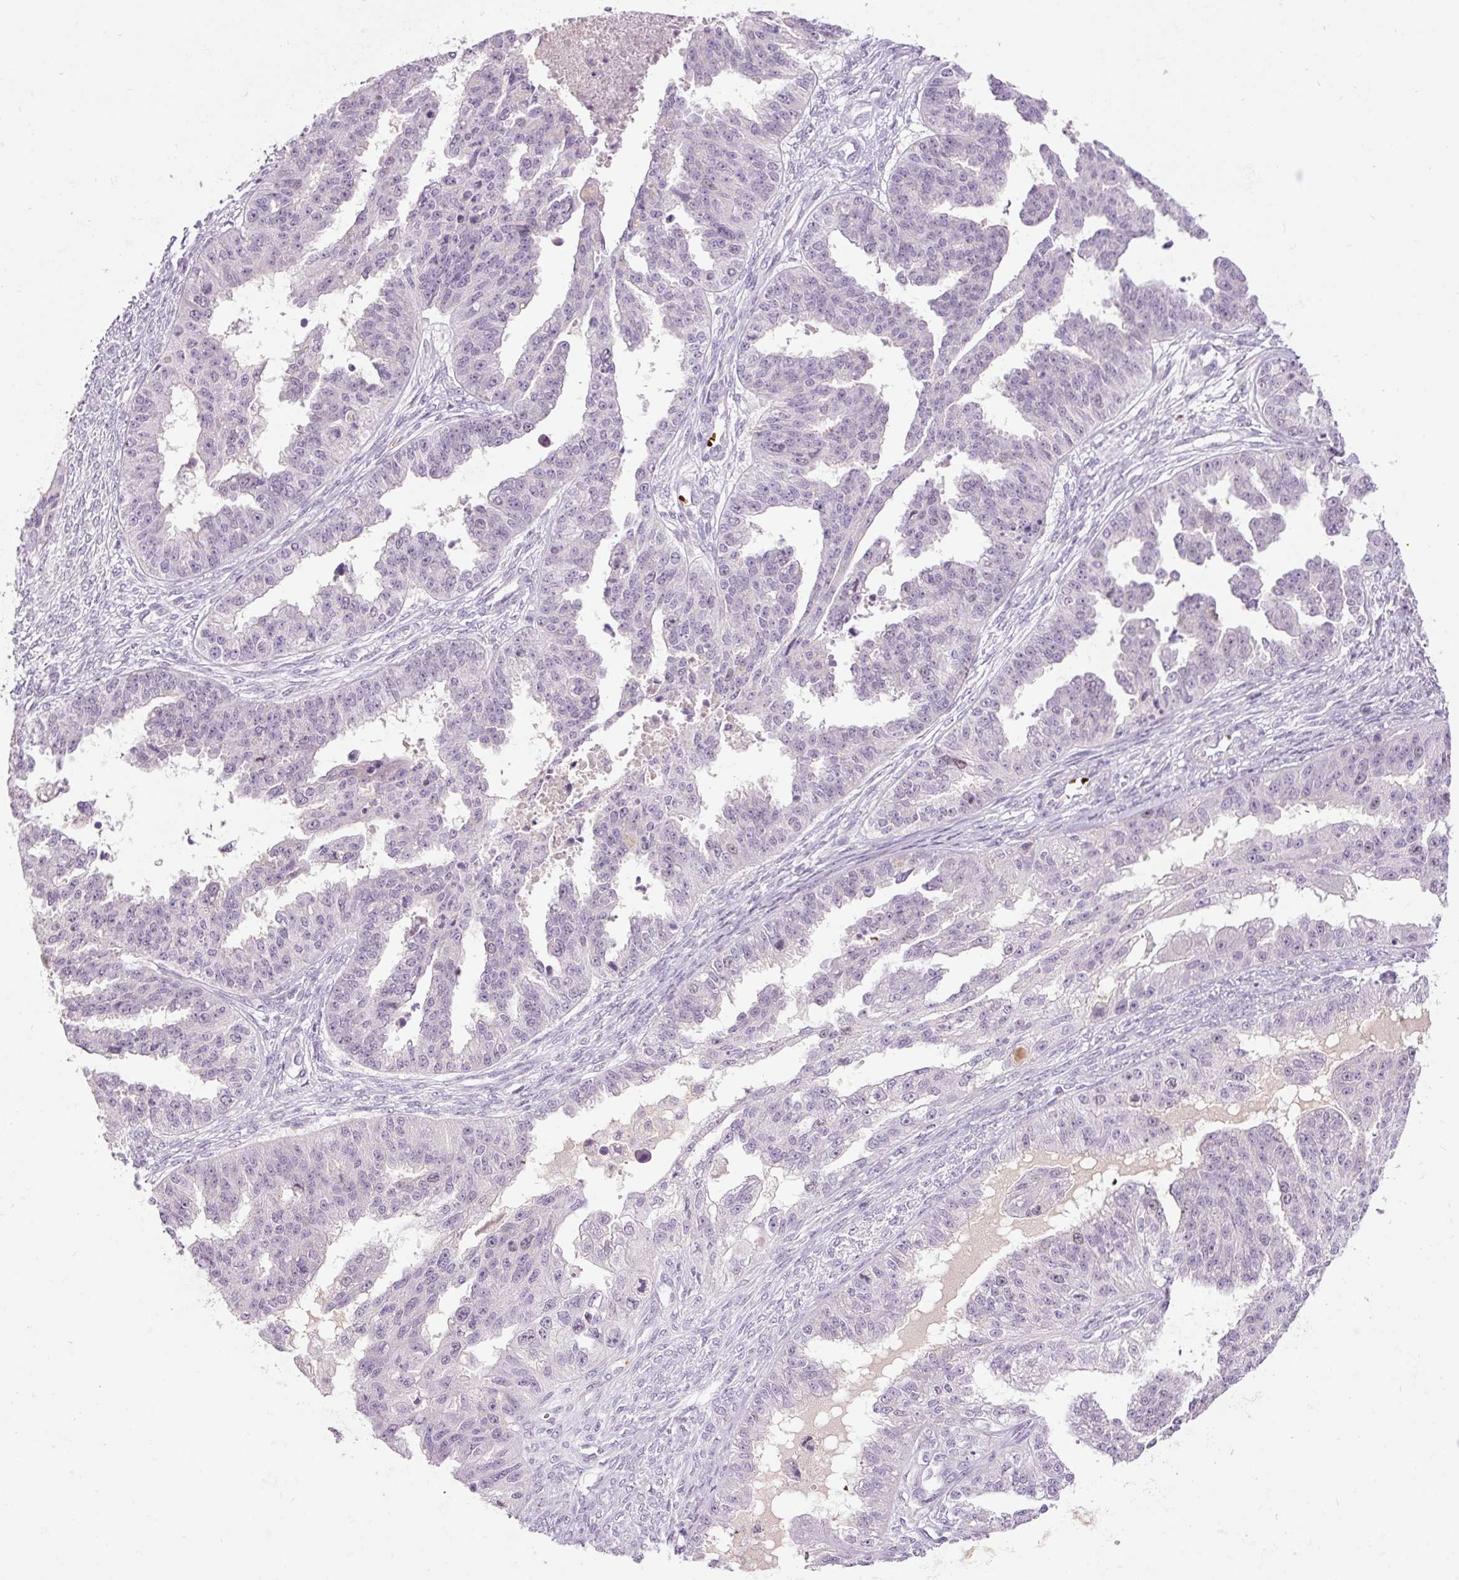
{"staining": {"intensity": "negative", "quantity": "none", "location": "none"}, "tissue": "ovarian cancer", "cell_type": "Tumor cells", "image_type": "cancer", "snomed": [{"axis": "morphology", "description": "Cystadenocarcinoma, serous, NOS"}, {"axis": "topography", "description": "Ovary"}], "caption": "Photomicrograph shows no protein positivity in tumor cells of ovarian cancer tissue.", "gene": "LY6G6D", "patient": {"sex": "female", "age": 58}}